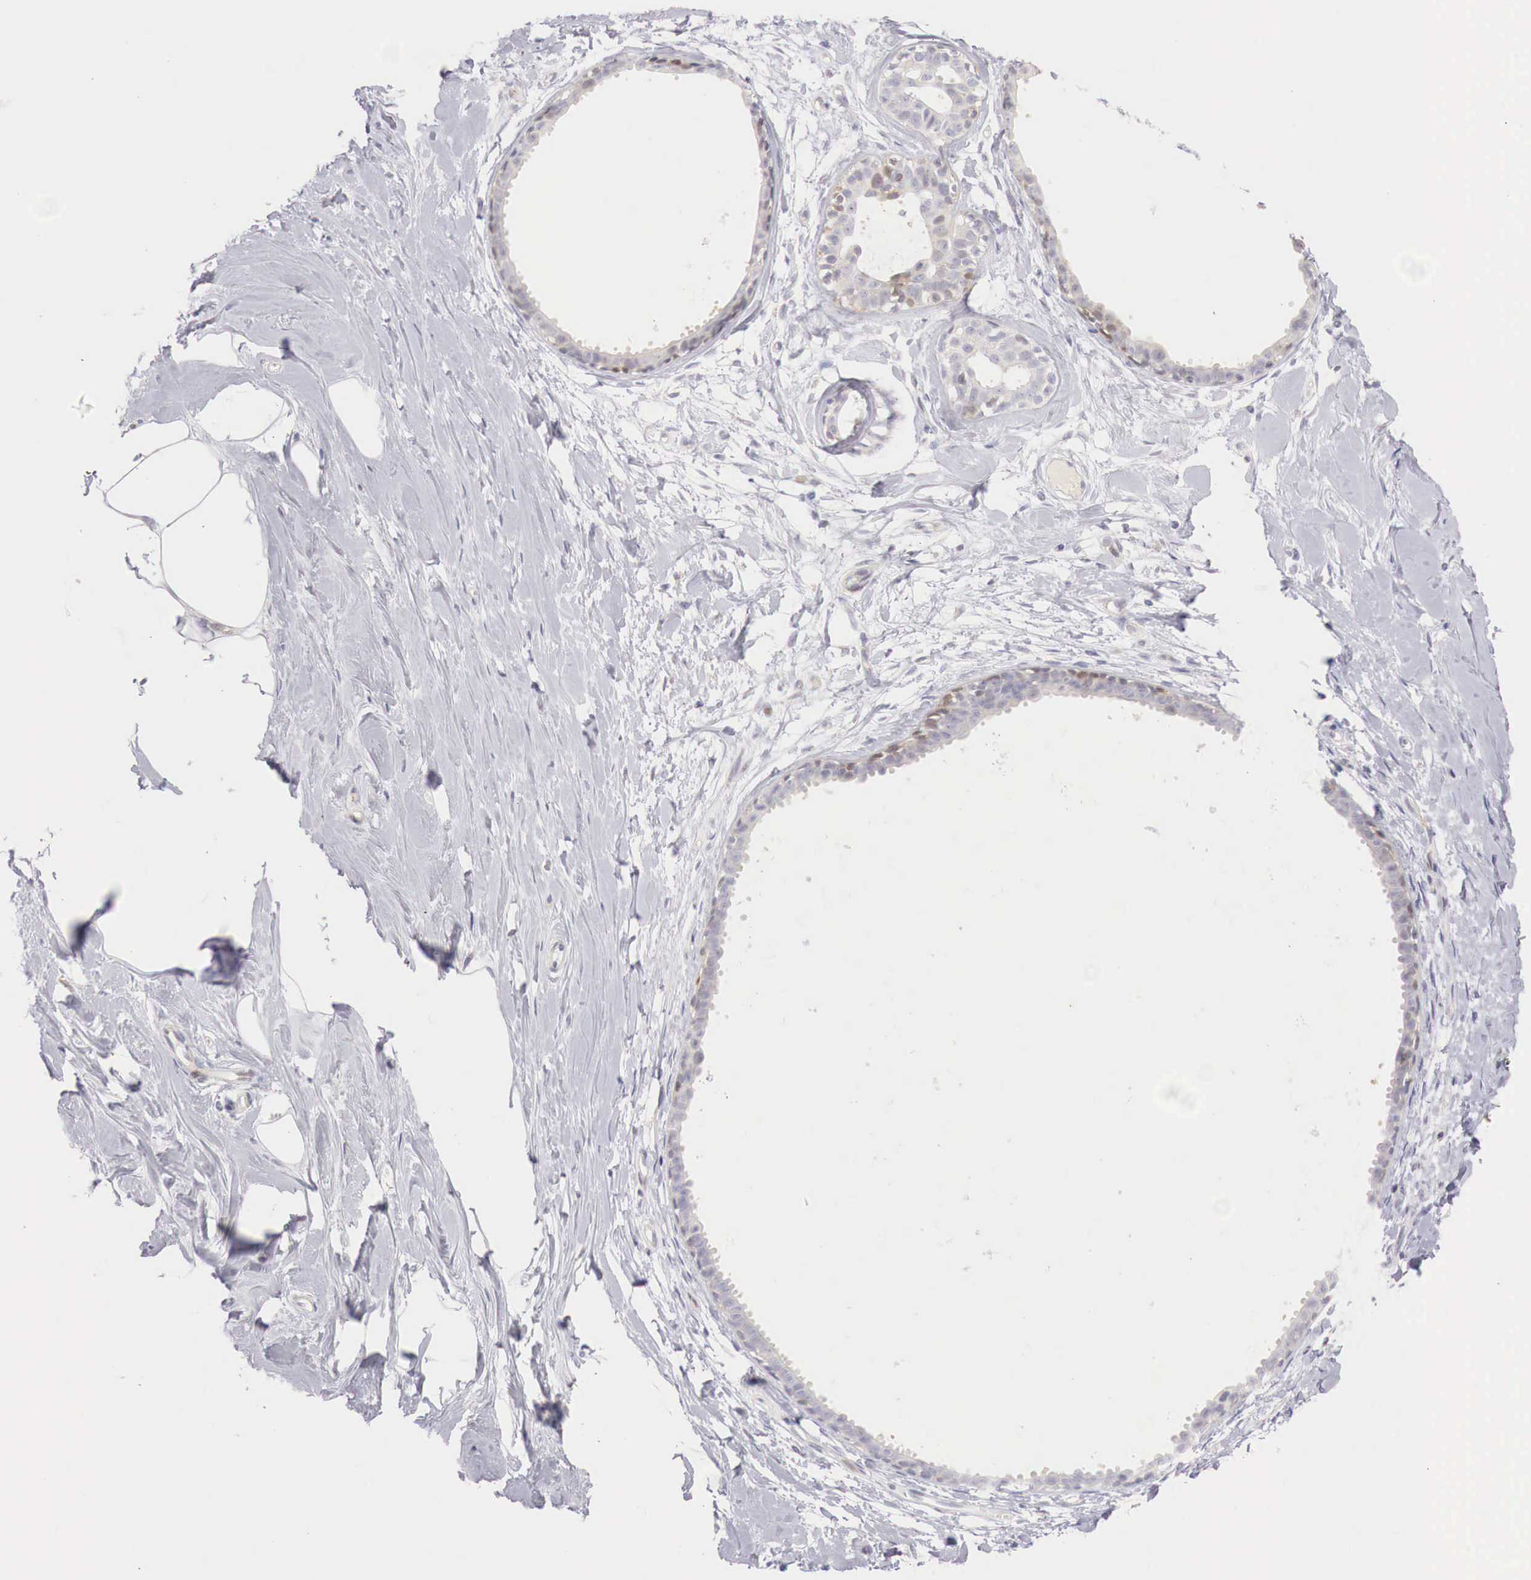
{"staining": {"intensity": "negative", "quantity": "none", "location": "none"}, "tissue": "breast", "cell_type": "Adipocytes", "image_type": "normal", "snomed": [{"axis": "morphology", "description": "Normal tissue, NOS"}, {"axis": "topography", "description": "Breast"}], "caption": "An IHC image of normal breast is shown. There is no staining in adipocytes of breast. (DAB (3,3'-diaminobenzidine) immunohistochemistry (IHC) visualized using brightfield microscopy, high magnification).", "gene": "CLCN5", "patient": {"sex": "female", "age": 44}}